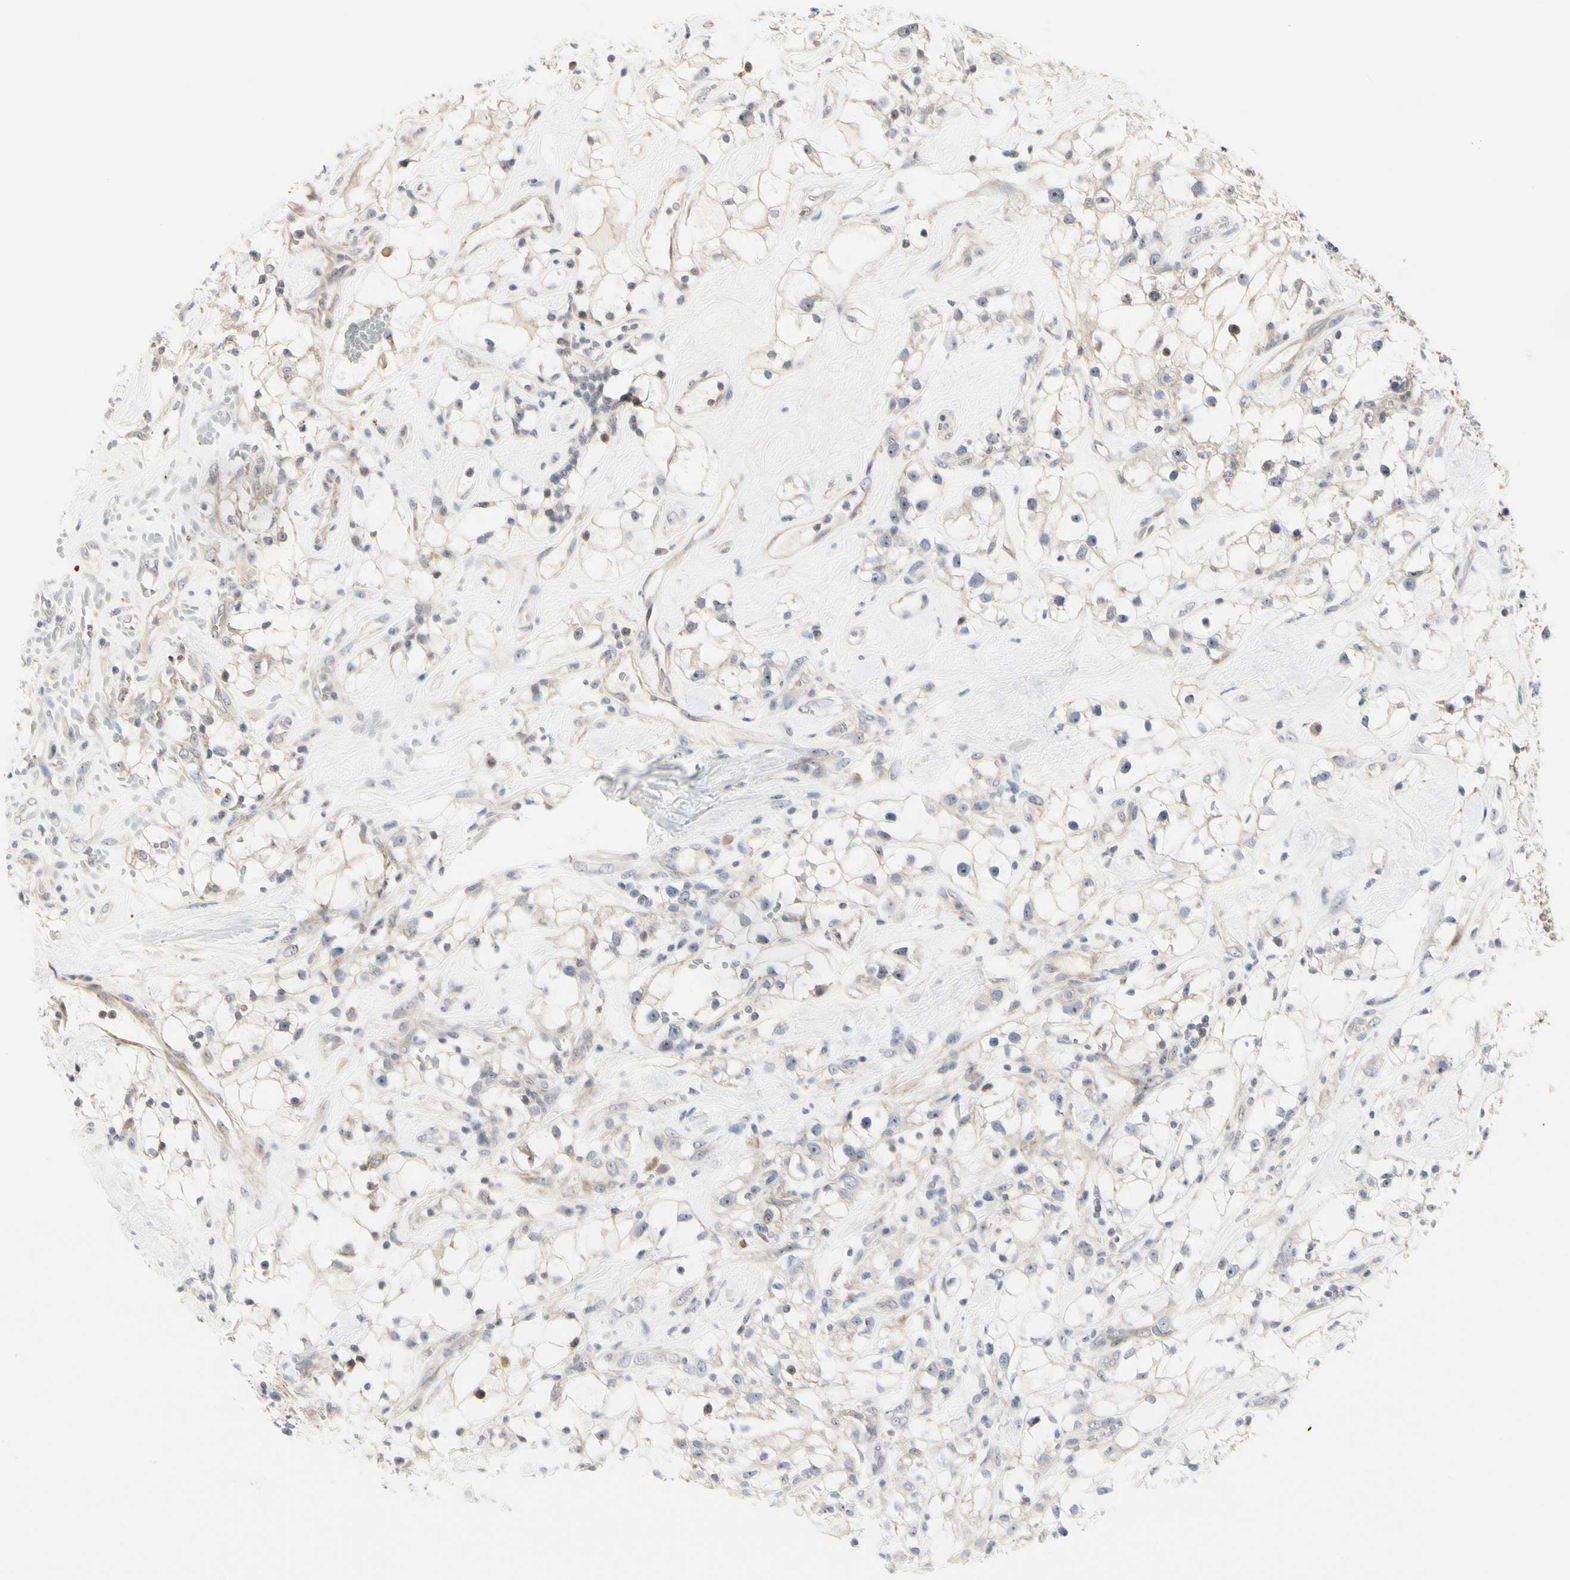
{"staining": {"intensity": "weak", "quantity": "25%-75%", "location": "cytoplasmic/membranous"}, "tissue": "renal cancer", "cell_type": "Tumor cells", "image_type": "cancer", "snomed": [{"axis": "morphology", "description": "Adenocarcinoma, NOS"}, {"axis": "topography", "description": "Kidney"}], "caption": "IHC histopathology image of human renal adenocarcinoma stained for a protein (brown), which exhibits low levels of weak cytoplasmic/membranous positivity in approximately 25%-75% of tumor cells.", "gene": "SHANK2", "patient": {"sex": "female", "age": 60}}